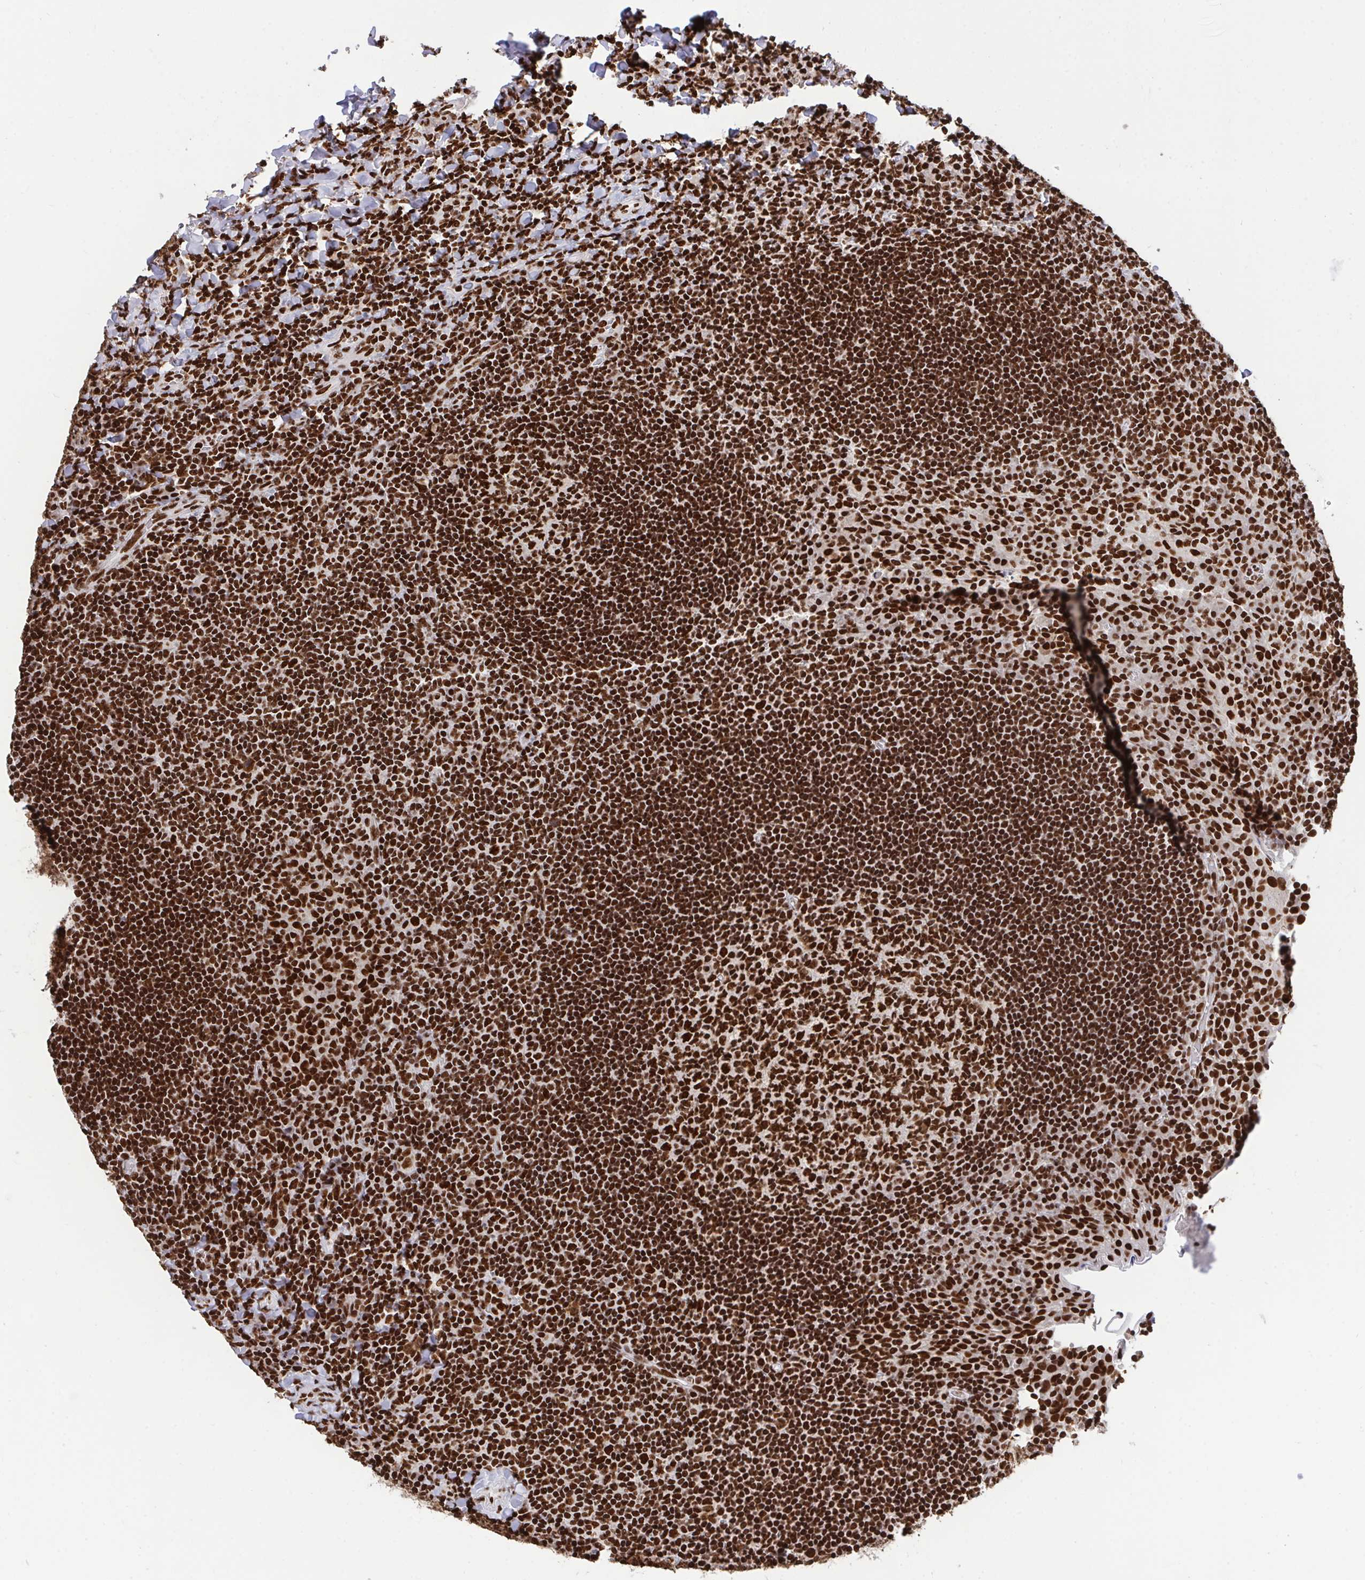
{"staining": {"intensity": "strong", "quantity": ">75%", "location": "nuclear"}, "tissue": "tonsil", "cell_type": "Germinal center cells", "image_type": "normal", "snomed": [{"axis": "morphology", "description": "Normal tissue, NOS"}, {"axis": "topography", "description": "Tonsil"}], "caption": "Immunohistochemistry (IHC) of benign human tonsil displays high levels of strong nuclear staining in approximately >75% of germinal center cells.", "gene": "ENSG00000268083", "patient": {"sex": "male", "age": 17}}